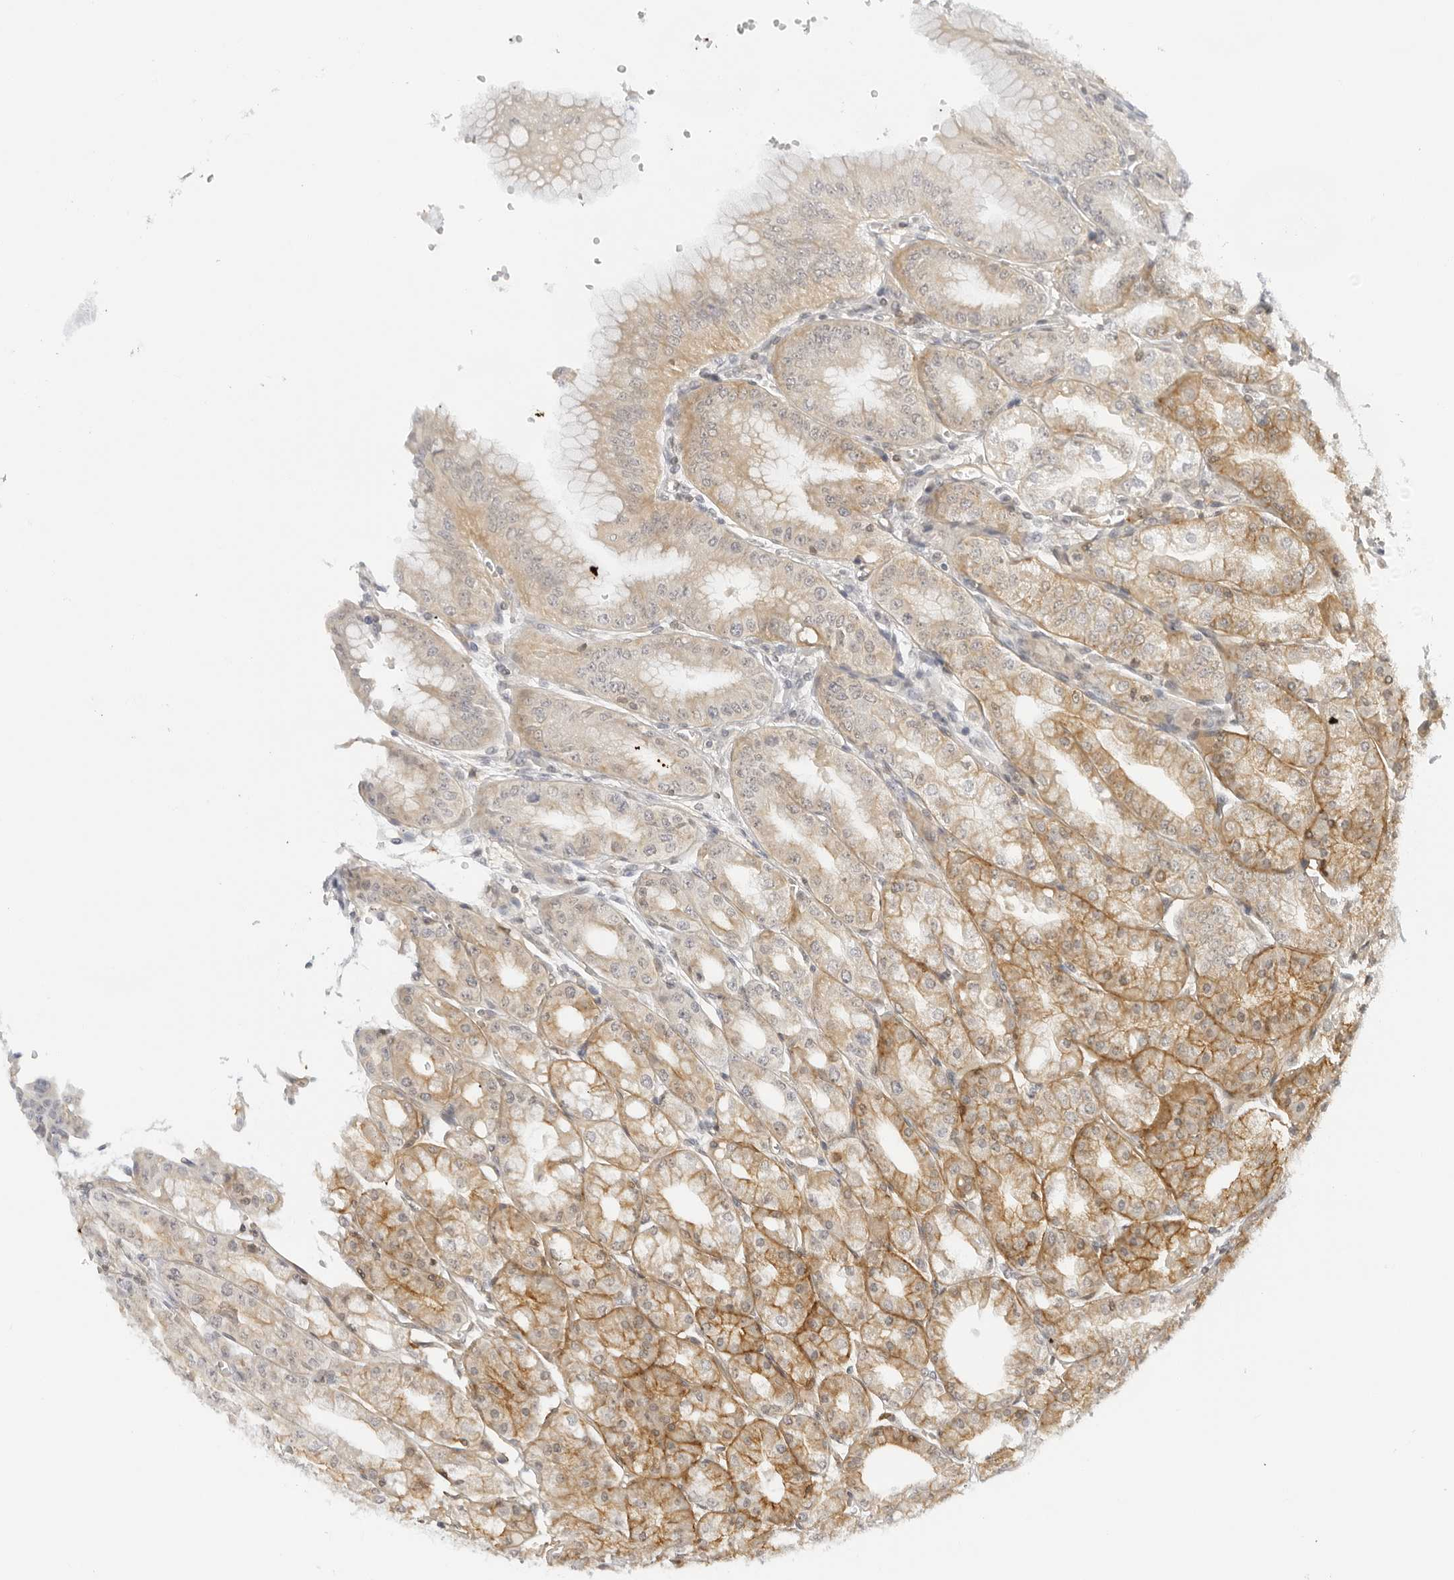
{"staining": {"intensity": "moderate", "quantity": "25%-75%", "location": "cytoplasmic/membranous"}, "tissue": "stomach", "cell_type": "Glandular cells", "image_type": "normal", "snomed": [{"axis": "morphology", "description": "Normal tissue, NOS"}, {"axis": "topography", "description": "Stomach, lower"}], "caption": "IHC photomicrograph of benign stomach: human stomach stained using immunohistochemistry (IHC) shows medium levels of moderate protein expression localized specifically in the cytoplasmic/membranous of glandular cells, appearing as a cytoplasmic/membranous brown color.", "gene": "OSCP1", "patient": {"sex": "male", "age": 71}}